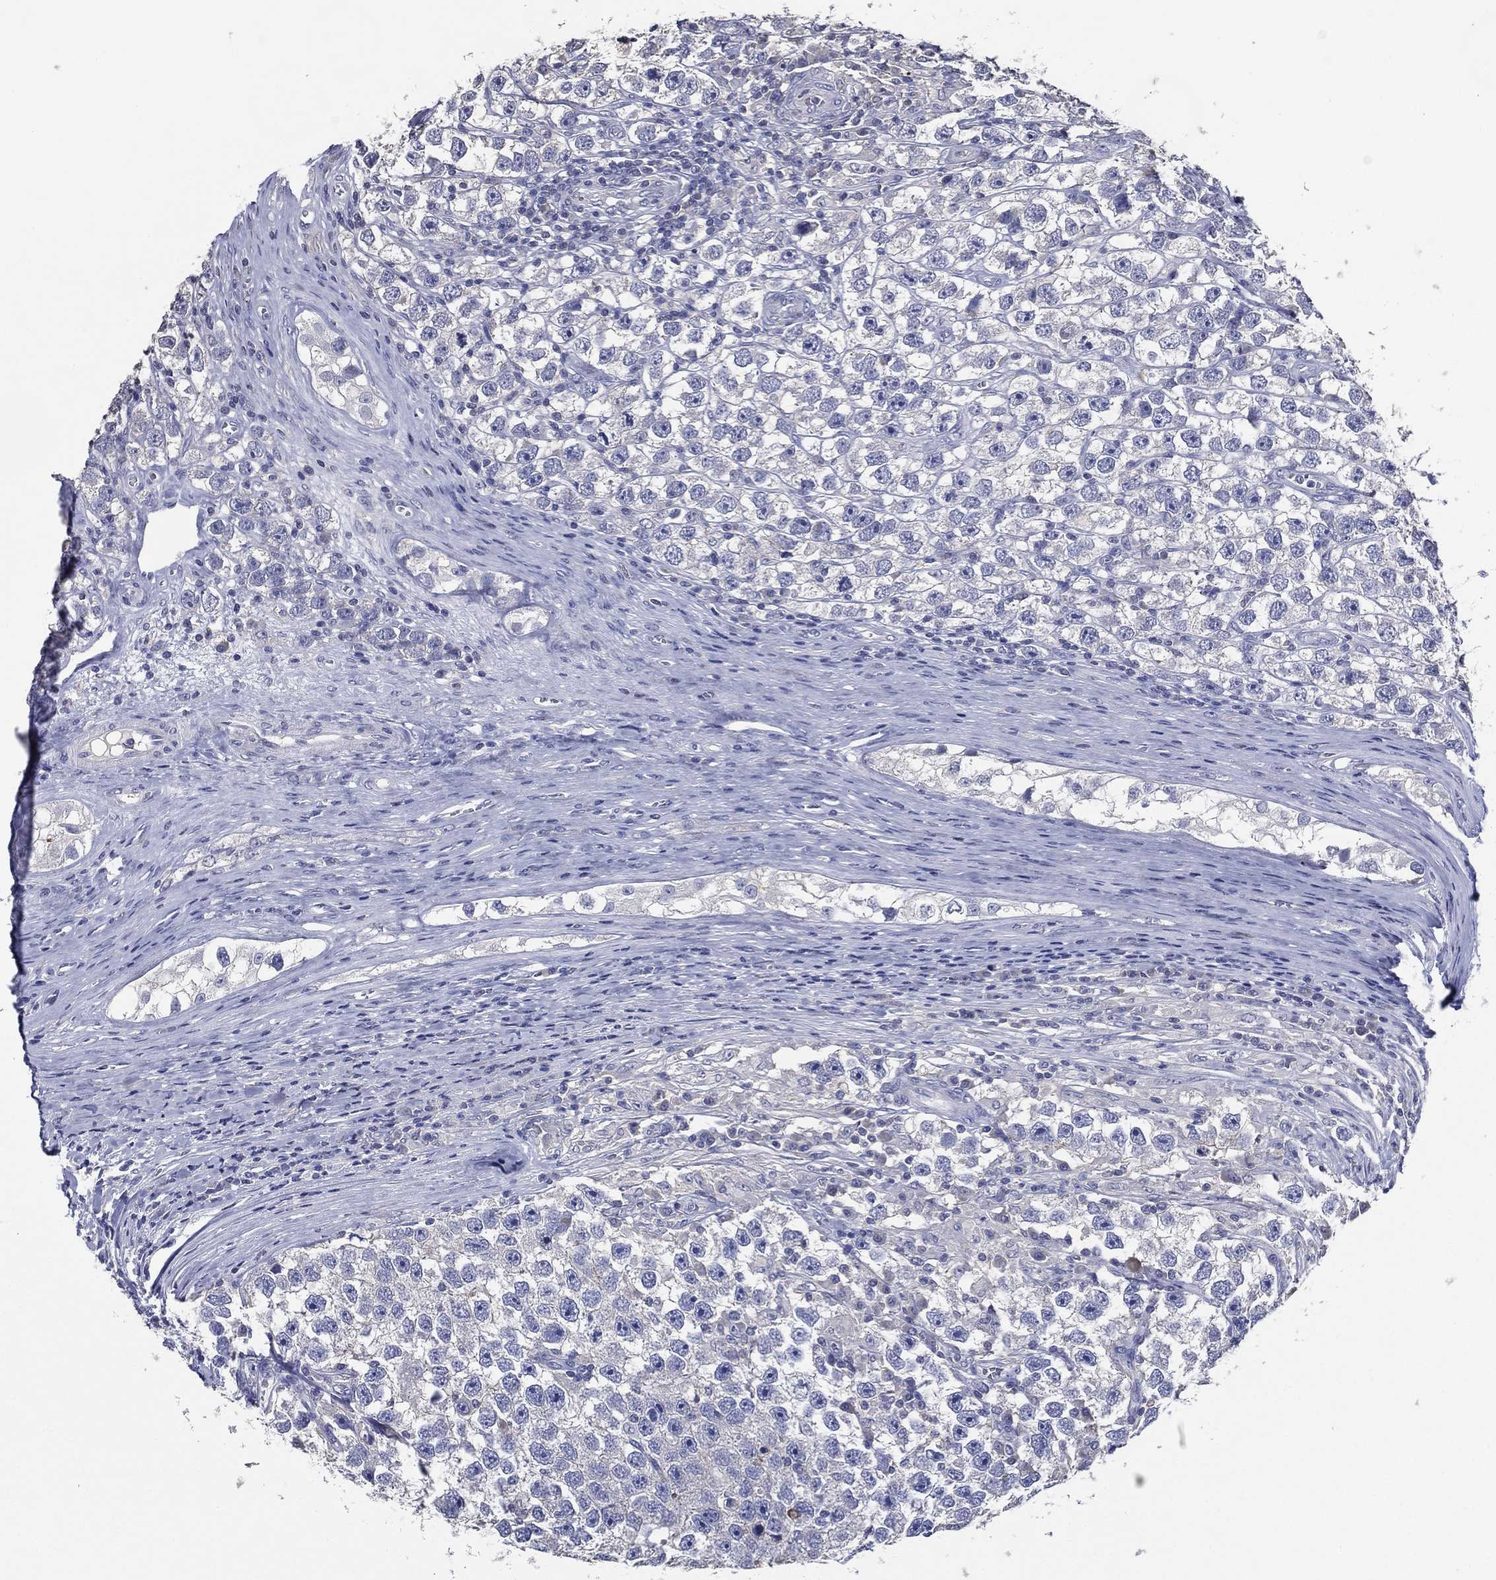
{"staining": {"intensity": "negative", "quantity": "none", "location": "none"}, "tissue": "testis cancer", "cell_type": "Tumor cells", "image_type": "cancer", "snomed": [{"axis": "morphology", "description": "Seminoma, NOS"}, {"axis": "topography", "description": "Testis"}], "caption": "There is no significant staining in tumor cells of testis cancer. (Brightfield microscopy of DAB immunohistochemistry at high magnification).", "gene": "TFAP2A", "patient": {"sex": "male", "age": 26}}